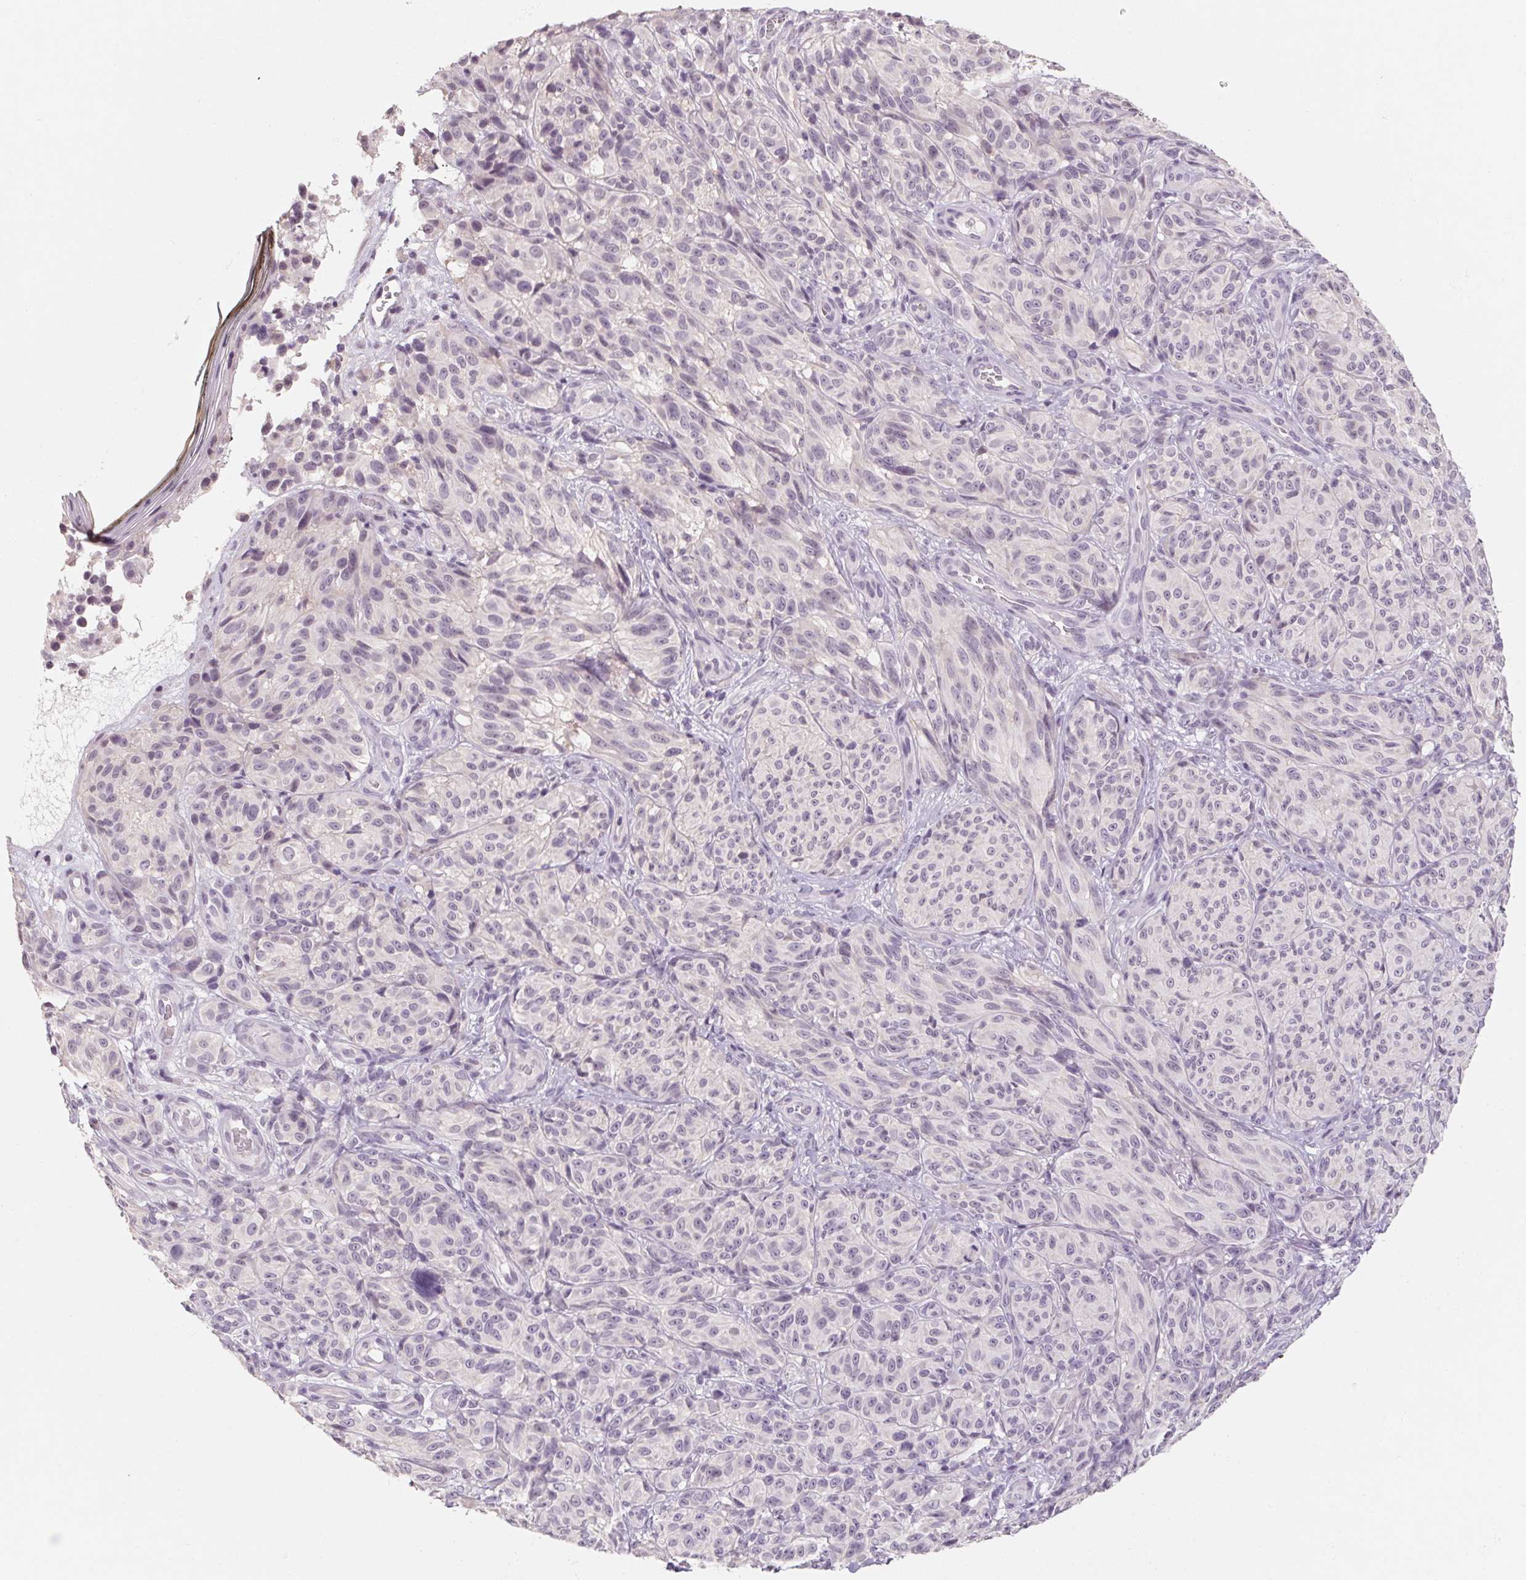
{"staining": {"intensity": "negative", "quantity": "none", "location": "none"}, "tissue": "melanoma", "cell_type": "Tumor cells", "image_type": "cancer", "snomed": [{"axis": "morphology", "description": "Malignant melanoma, NOS"}, {"axis": "topography", "description": "Skin"}], "caption": "High magnification brightfield microscopy of malignant melanoma stained with DAB (brown) and counterstained with hematoxylin (blue): tumor cells show no significant positivity.", "gene": "CAPZA3", "patient": {"sex": "female", "age": 85}}